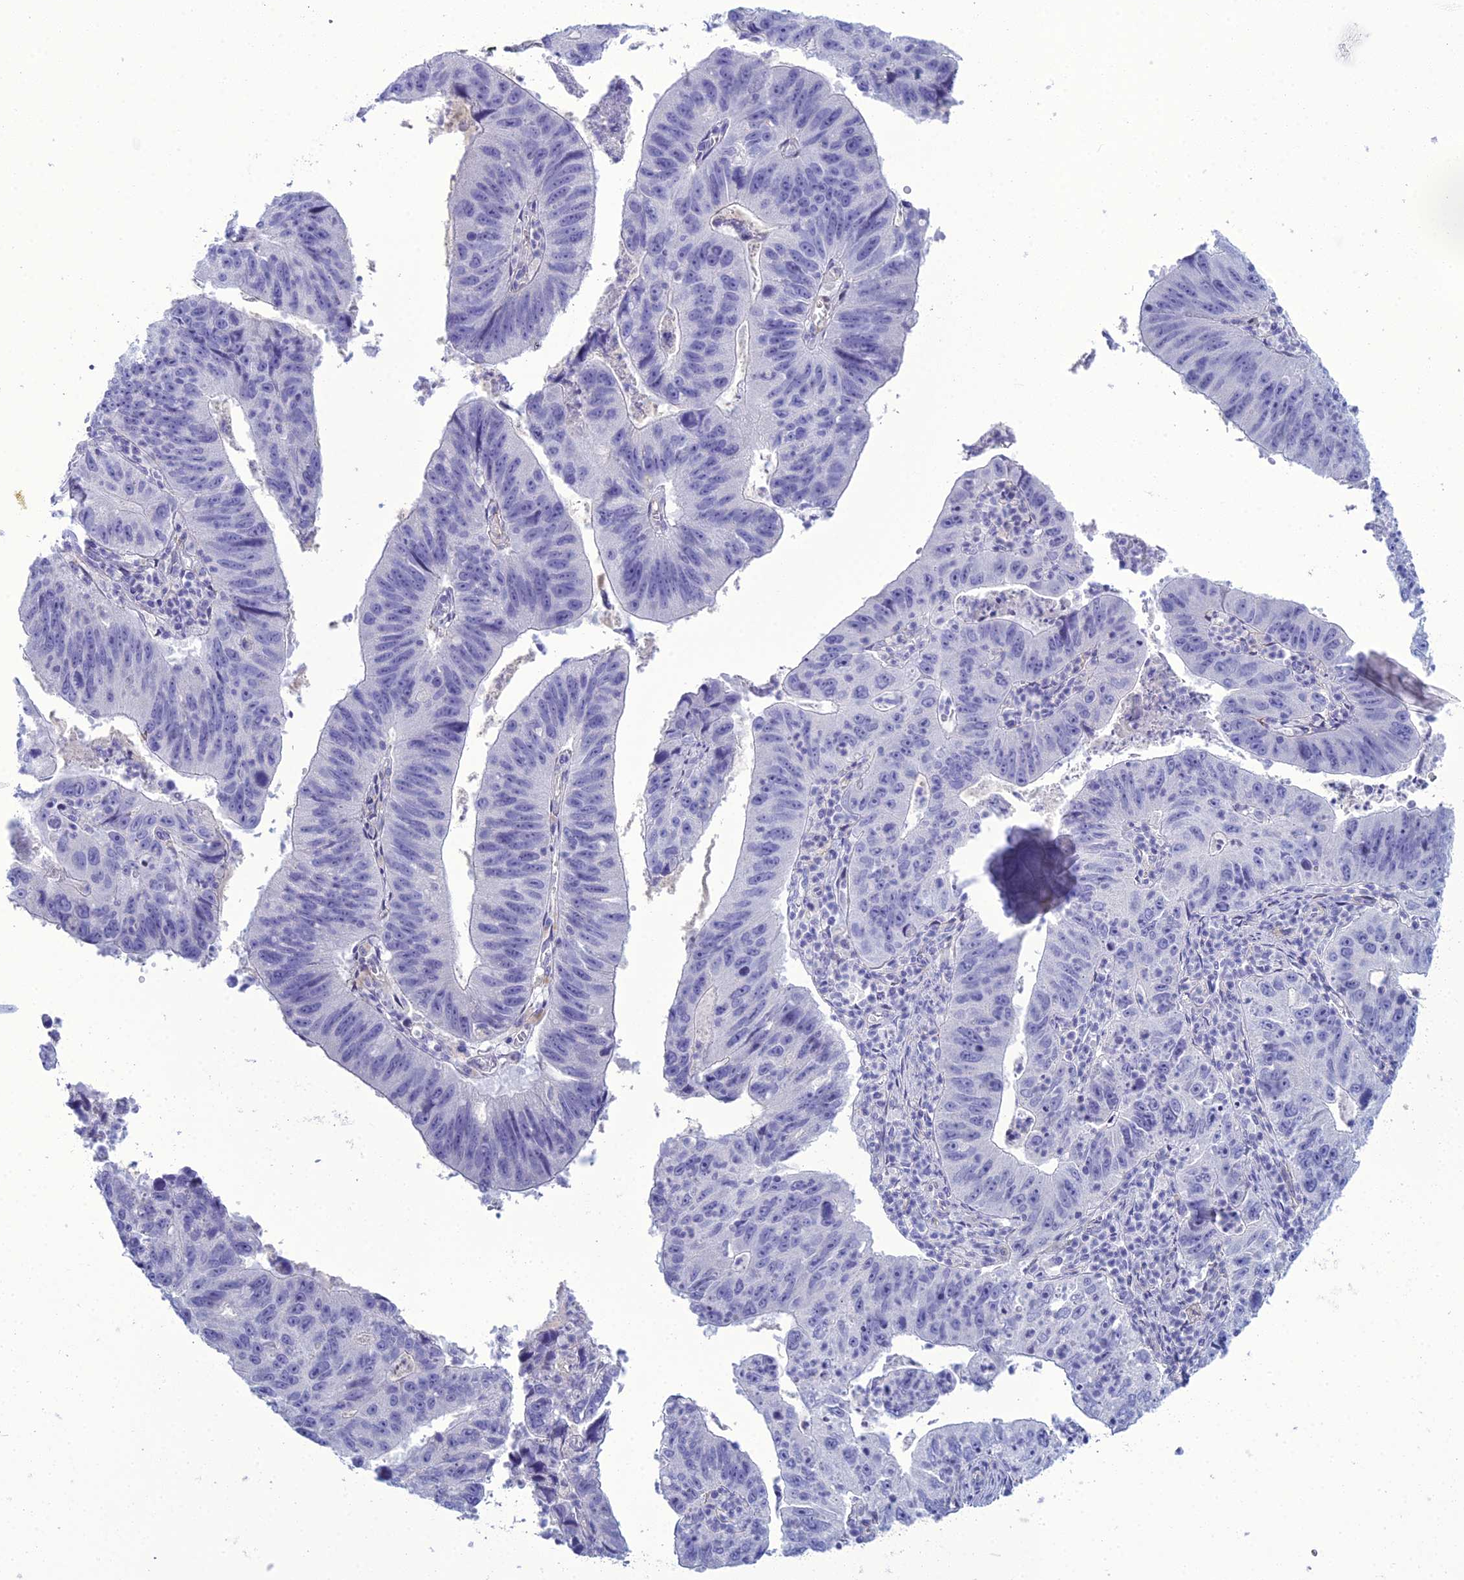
{"staining": {"intensity": "negative", "quantity": "none", "location": "none"}, "tissue": "stomach cancer", "cell_type": "Tumor cells", "image_type": "cancer", "snomed": [{"axis": "morphology", "description": "Adenocarcinoma, NOS"}, {"axis": "topography", "description": "Stomach"}], "caption": "Immunohistochemistry histopathology image of adenocarcinoma (stomach) stained for a protein (brown), which demonstrates no staining in tumor cells.", "gene": "ACE", "patient": {"sex": "male", "age": 59}}